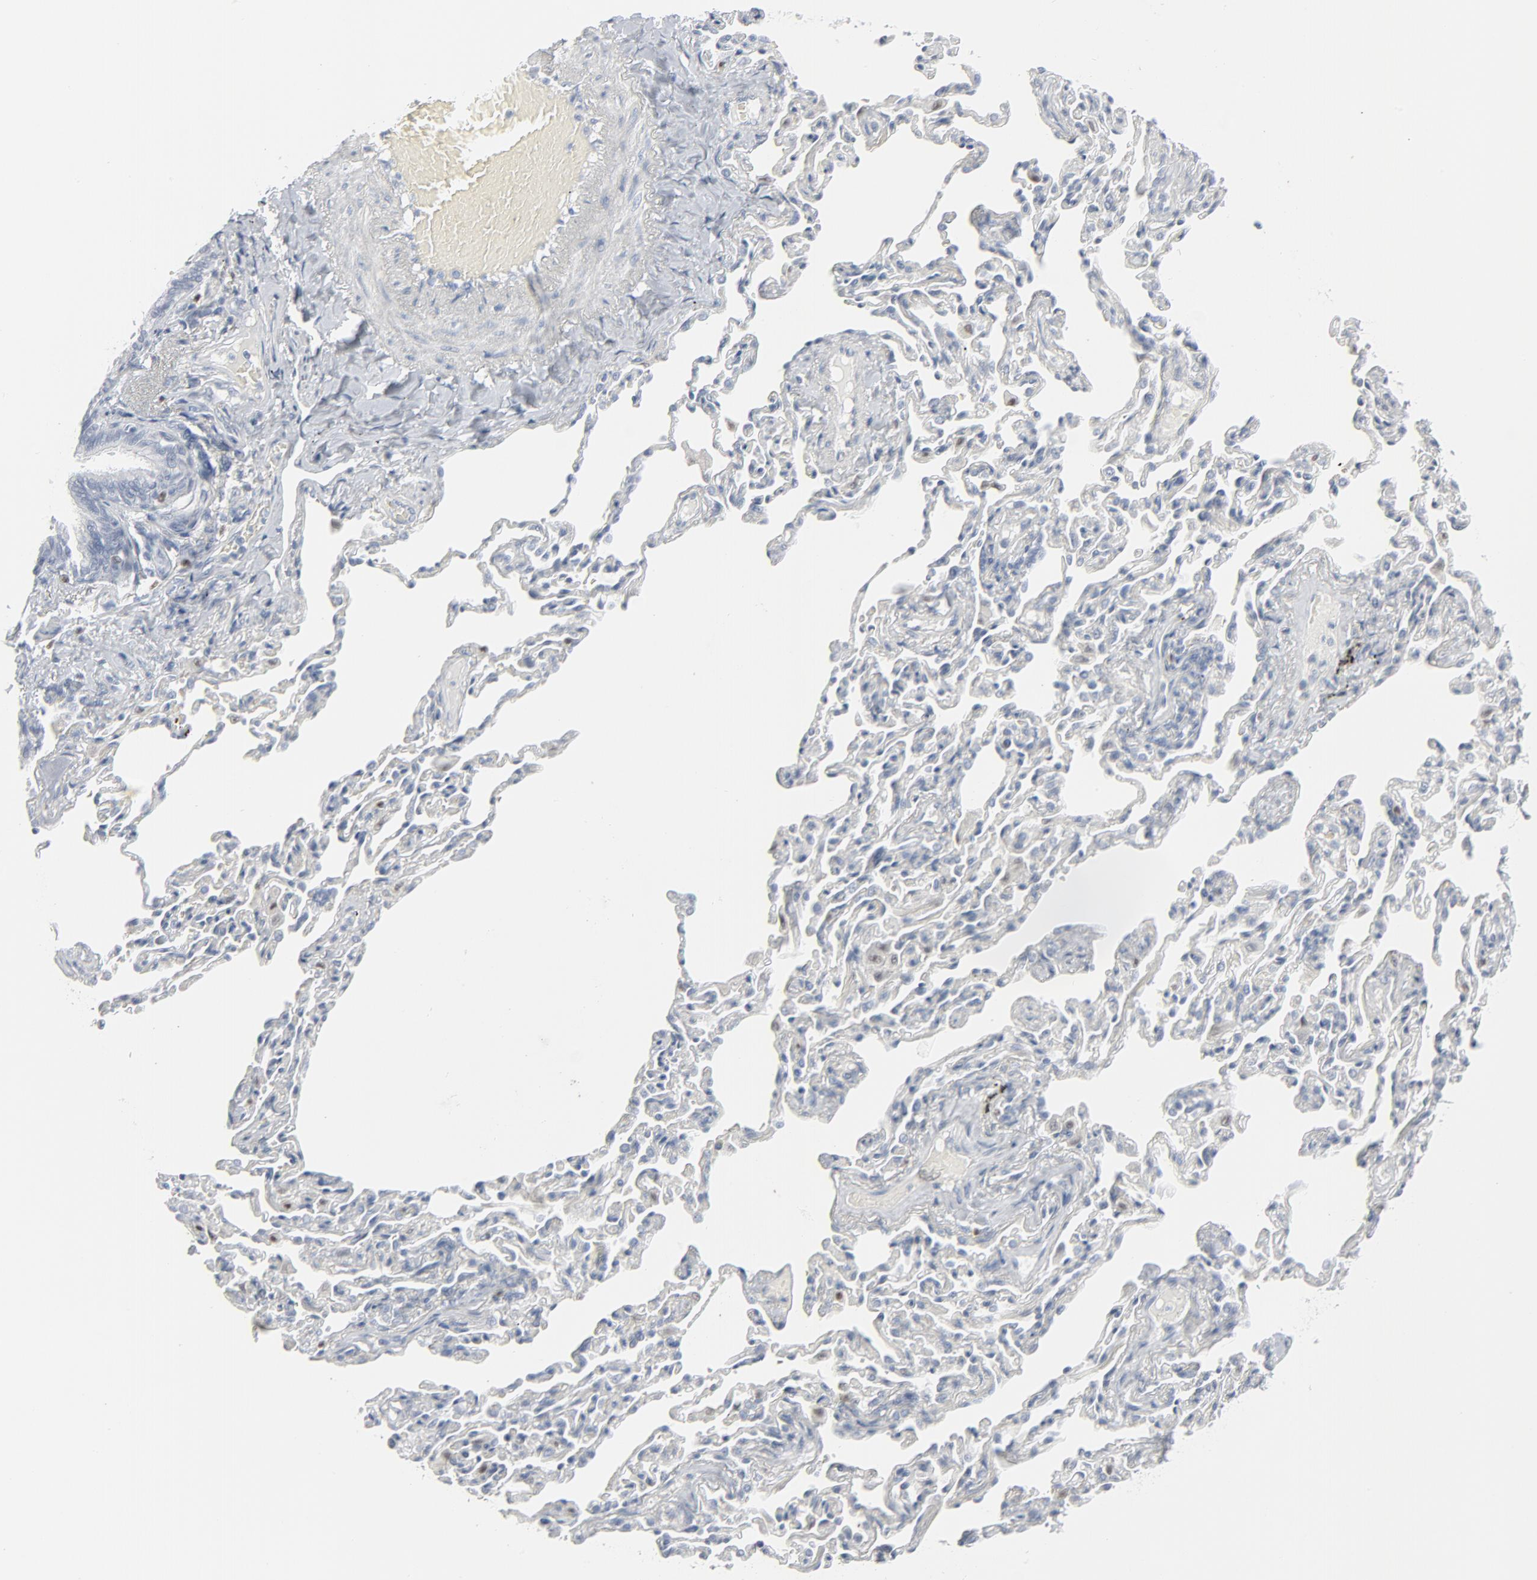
{"staining": {"intensity": "negative", "quantity": "none", "location": "none"}, "tissue": "bronchus", "cell_type": "Respiratory epithelial cells", "image_type": "normal", "snomed": [{"axis": "morphology", "description": "Normal tissue, NOS"}, {"axis": "topography", "description": "Bronchus"}, {"axis": "topography", "description": "Lung"}], "caption": "A high-resolution photomicrograph shows immunohistochemistry staining of normal bronchus, which exhibits no significant expression in respiratory epithelial cells. Nuclei are stained in blue.", "gene": "MITF", "patient": {"sex": "female", "age": 56}}